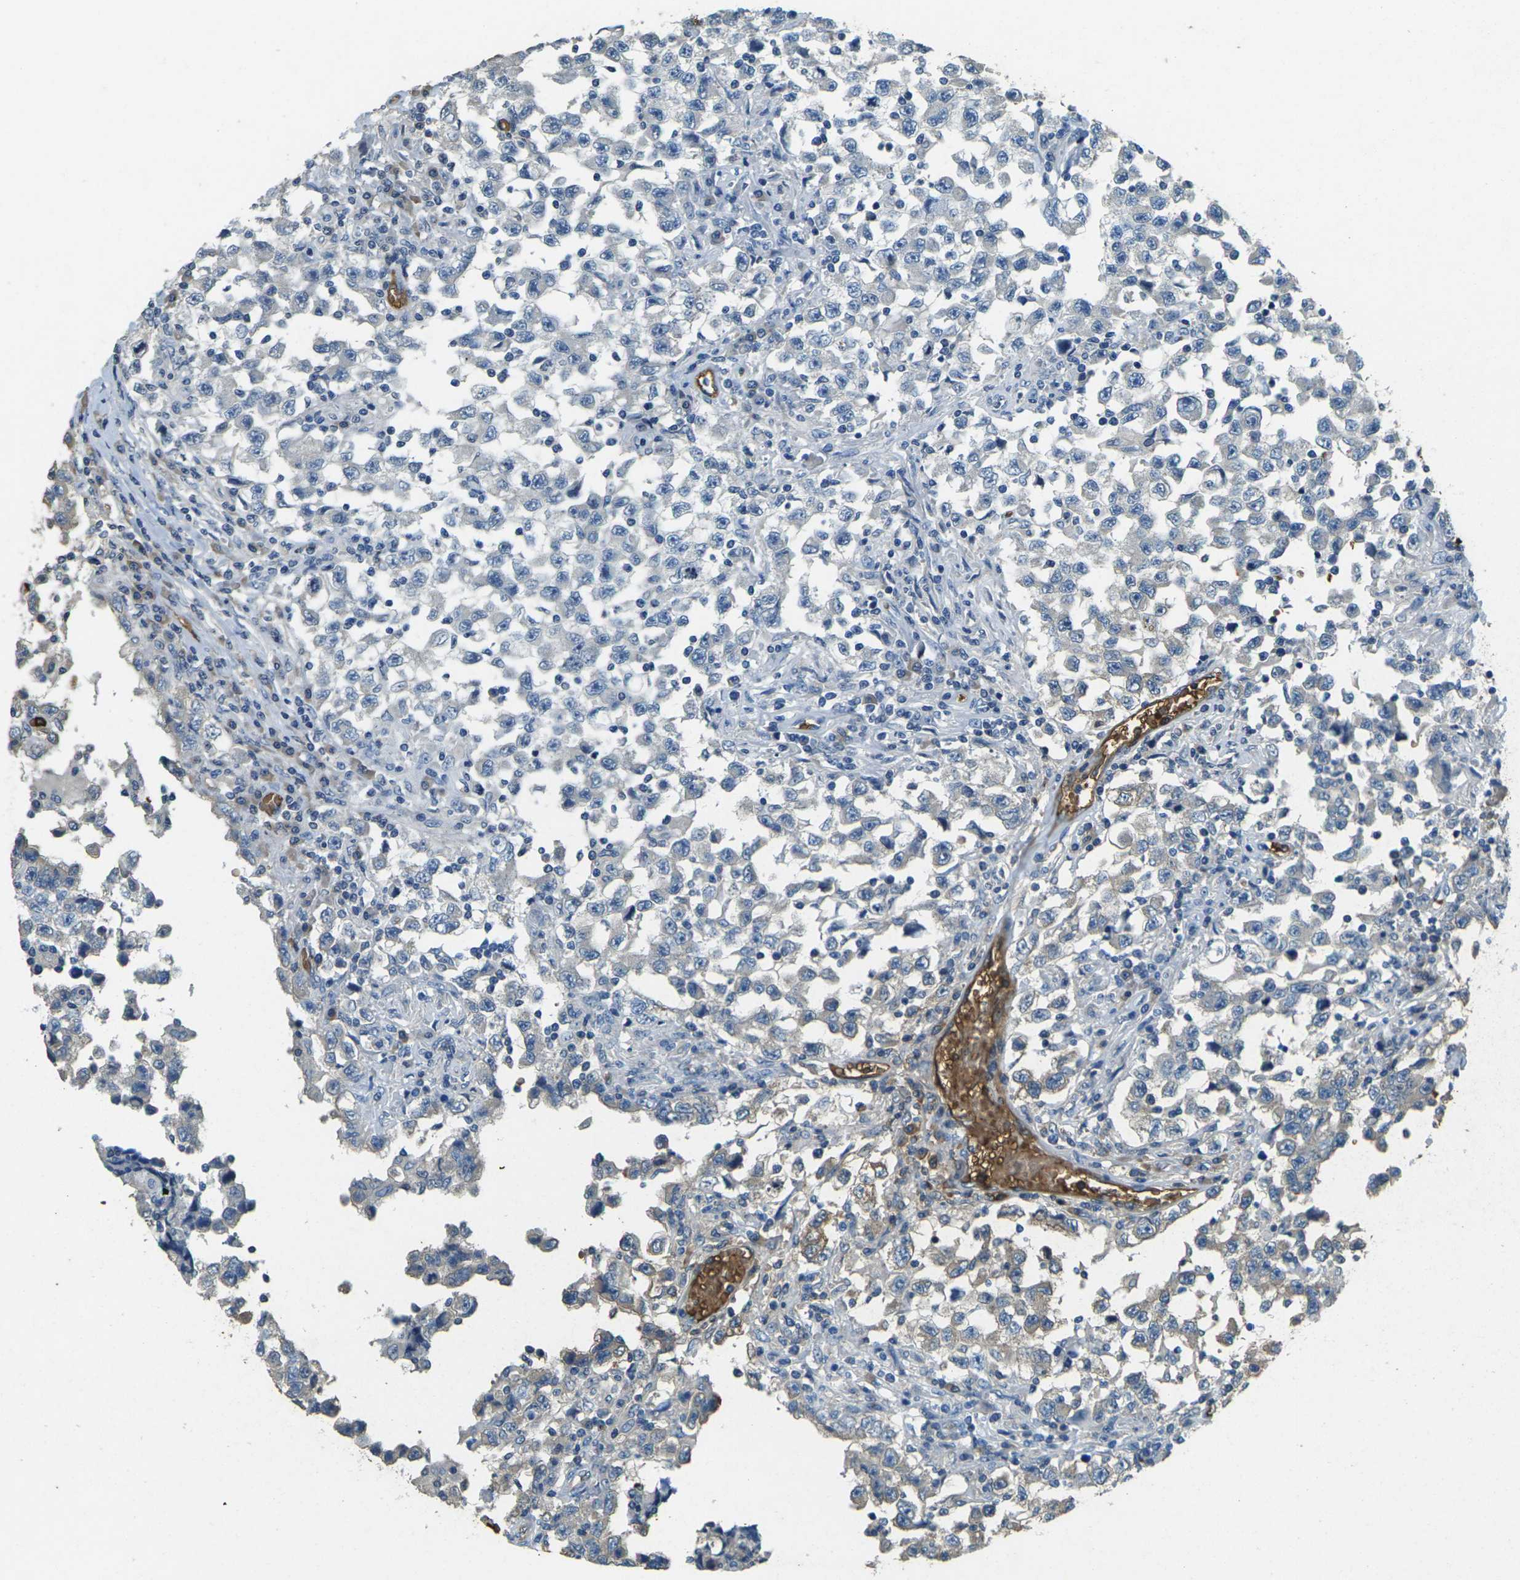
{"staining": {"intensity": "negative", "quantity": "none", "location": "none"}, "tissue": "testis cancer", "cell_type": "Tumor cells", "image_type": "cancer", "snomed": [{"axis": "morphology", "description": "Carcinoma, Embryonal, NOS"}, {"axis": "topography", "description": "Testis"}], "caption": "Immunohistochemical staining of human testis cancer displays no significant positivity in tumor cells.", "gene": "HBB", "patient": {"sex": "male", "age": 21}}